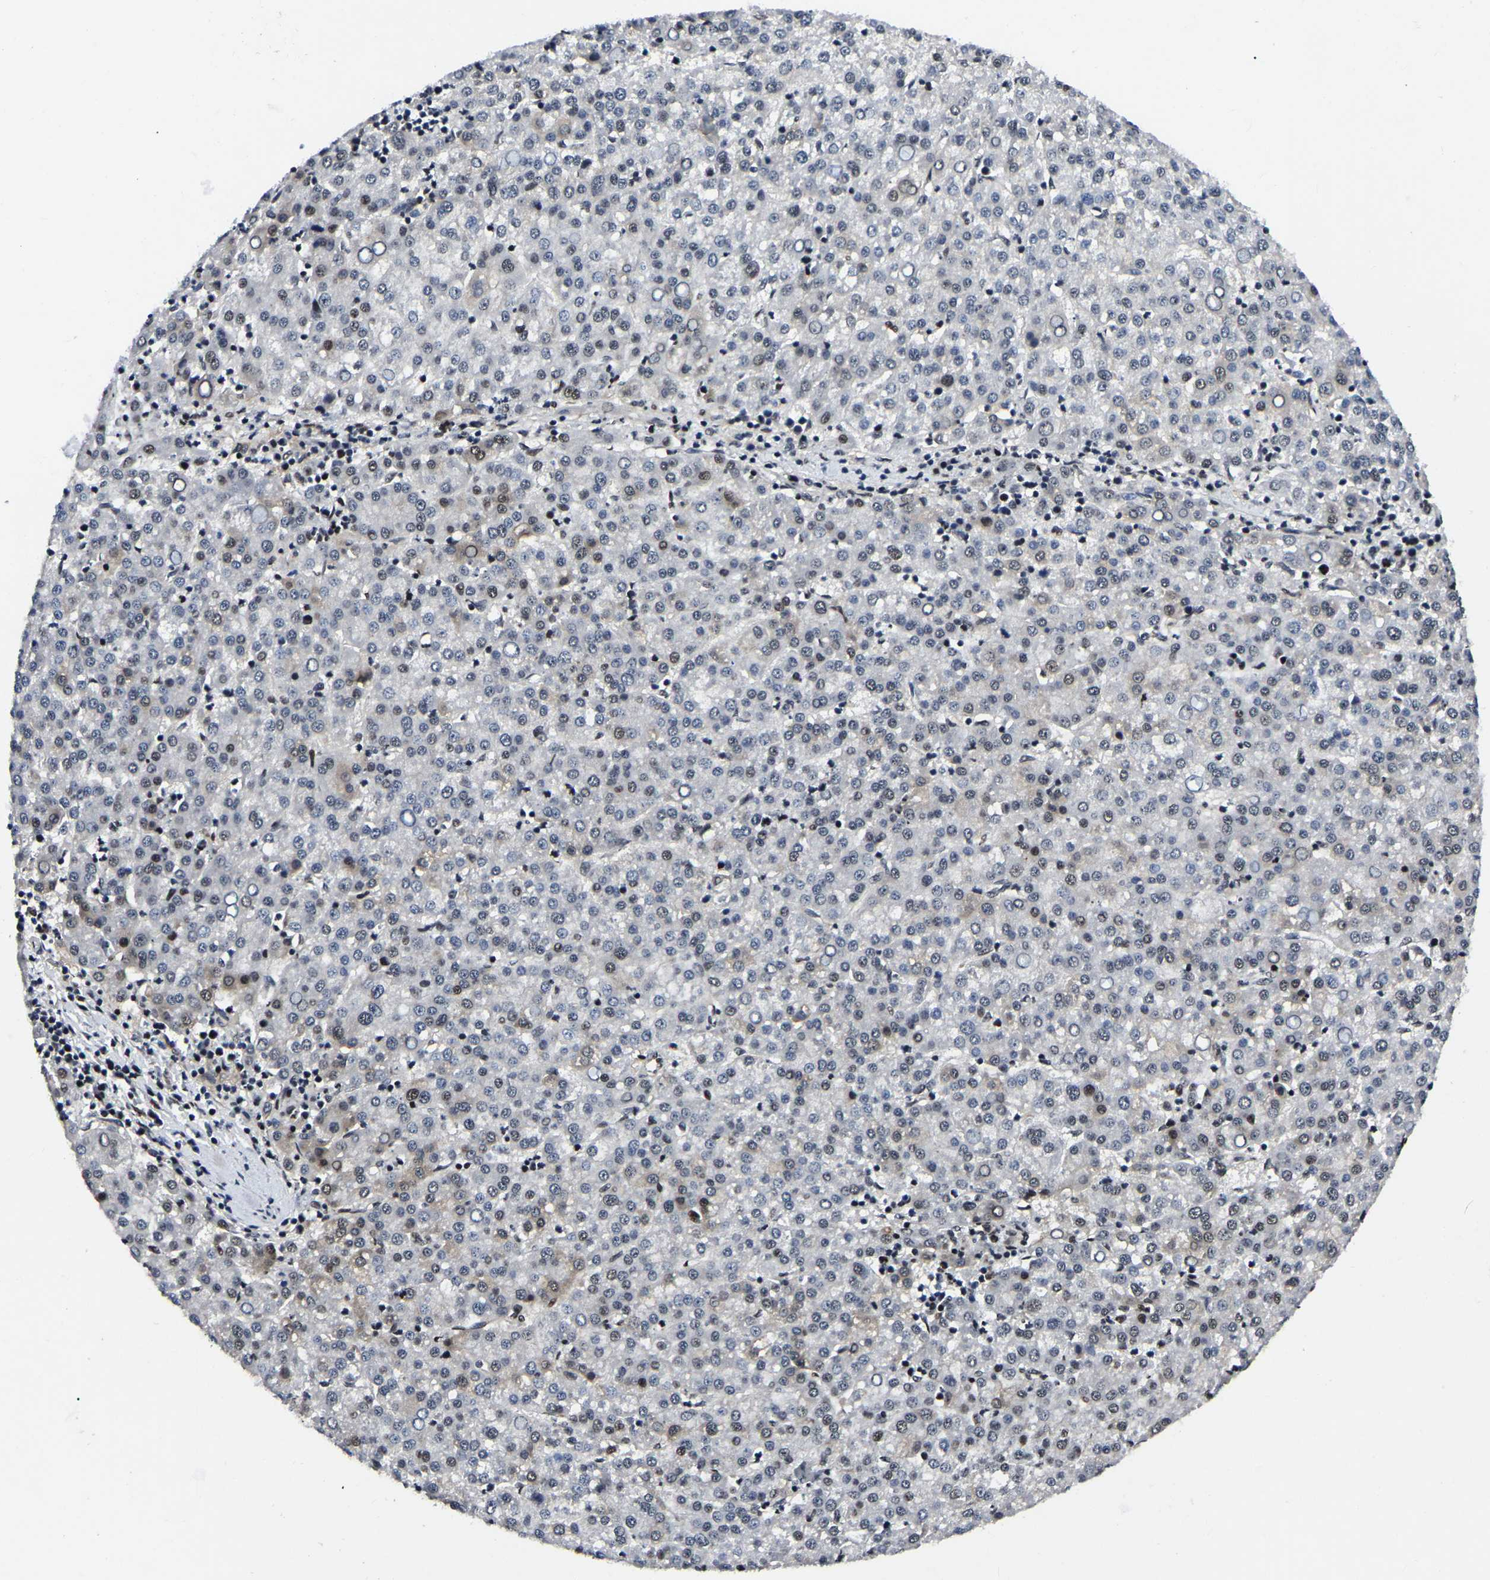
{"staining": {"intensity": "weak", "quantity": "<25%", "location": "nuclear"}, "tissue": "liver cancer", "cell_type": "Tumor cells", "image_type": "cancer", "snomed": [{"axis": "morphology", "description": "Carcinoma, Hepatocellular, NOS"}, {"axis": "topography", "description": "Liver"}], "caption": "A photomicrograph of human hepatocellular carcinoma (liver) is negative for staining in tumor cells.", "gene": "TRIM35", "patient": {"sex": "female", "age": 58}}